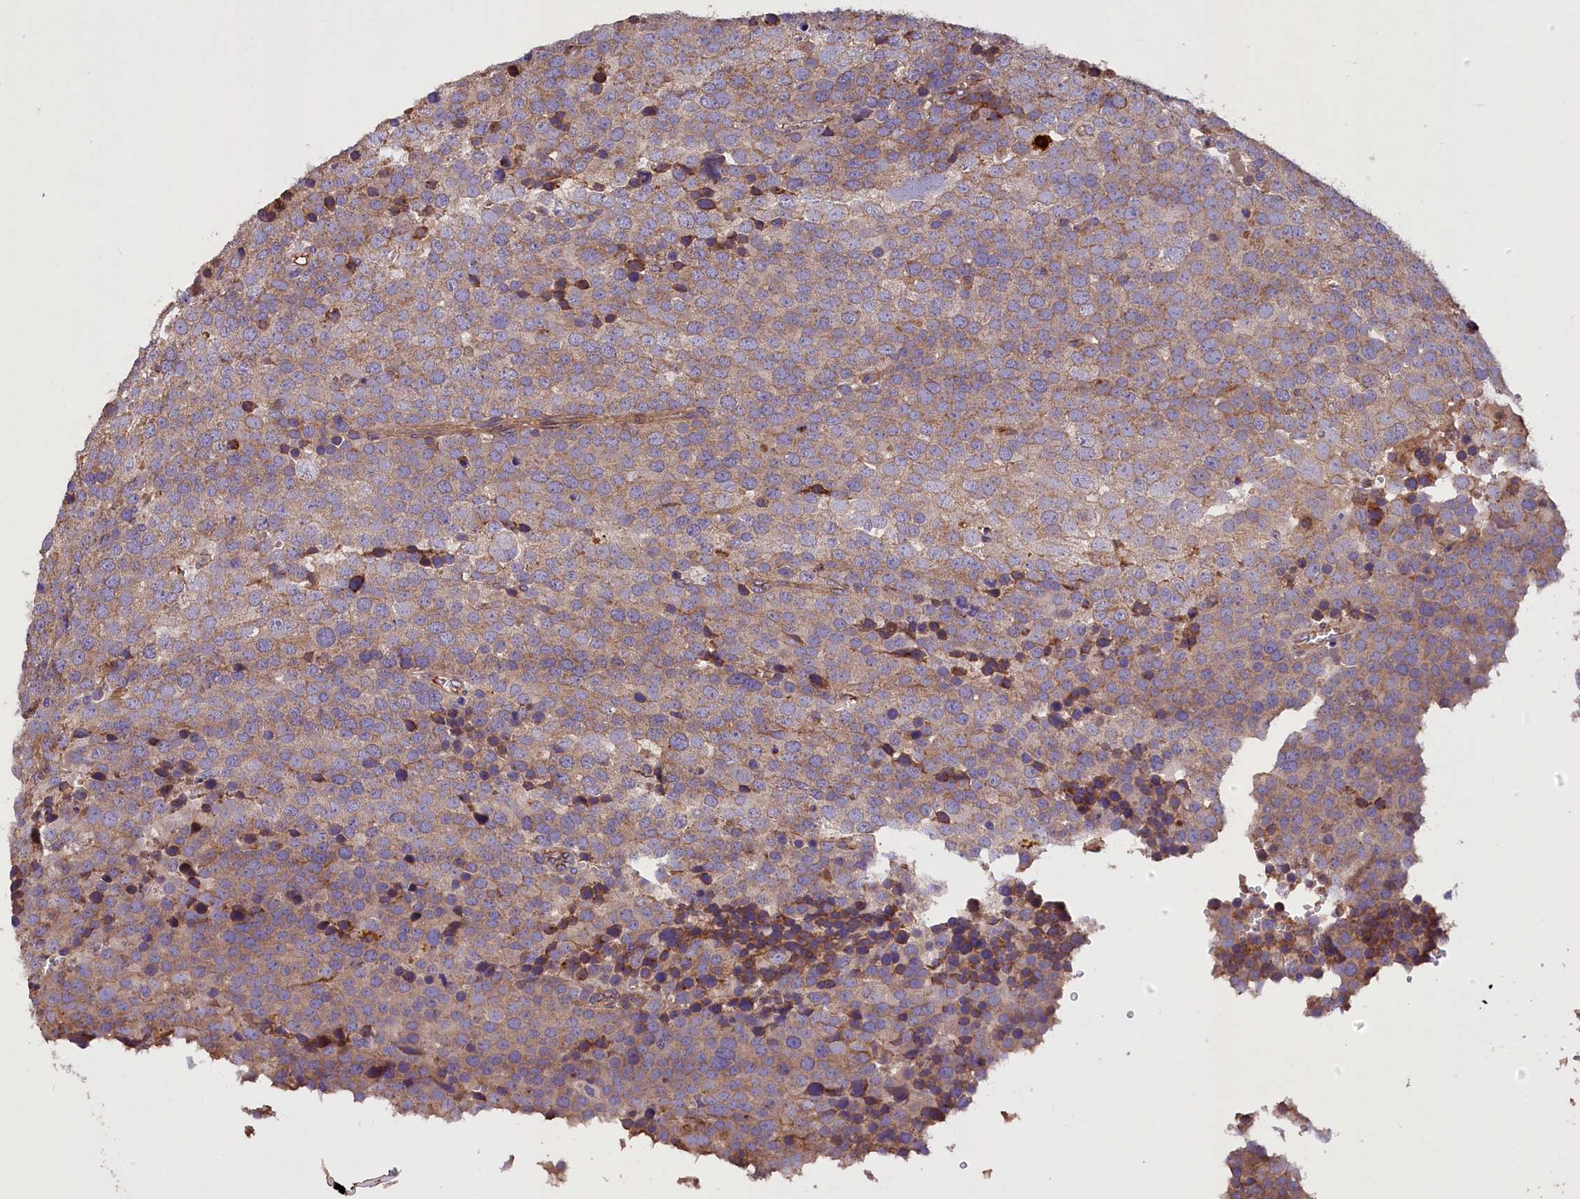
{"staining": {"intensity": "moderate", "quantity": ">75%", "location": "cytoplasmic/membranous"}, "tissue": "testis cancer", "cell_type": "Tumor cells", "image_type": "cancer", "snomed": [{"axis": "morphology", "description": "Seminoma, NOS"}, {"axis": "topography", "description": "Testis"}], "caption": "Testis cancer (seminoma) stained with DAB IHC reveals medium levels of moderate cytoplasmic/membranous expression in about >75% of tumor cells.", "gene": "ERMARD", "patient": {"sex": "male", "age": 71}}